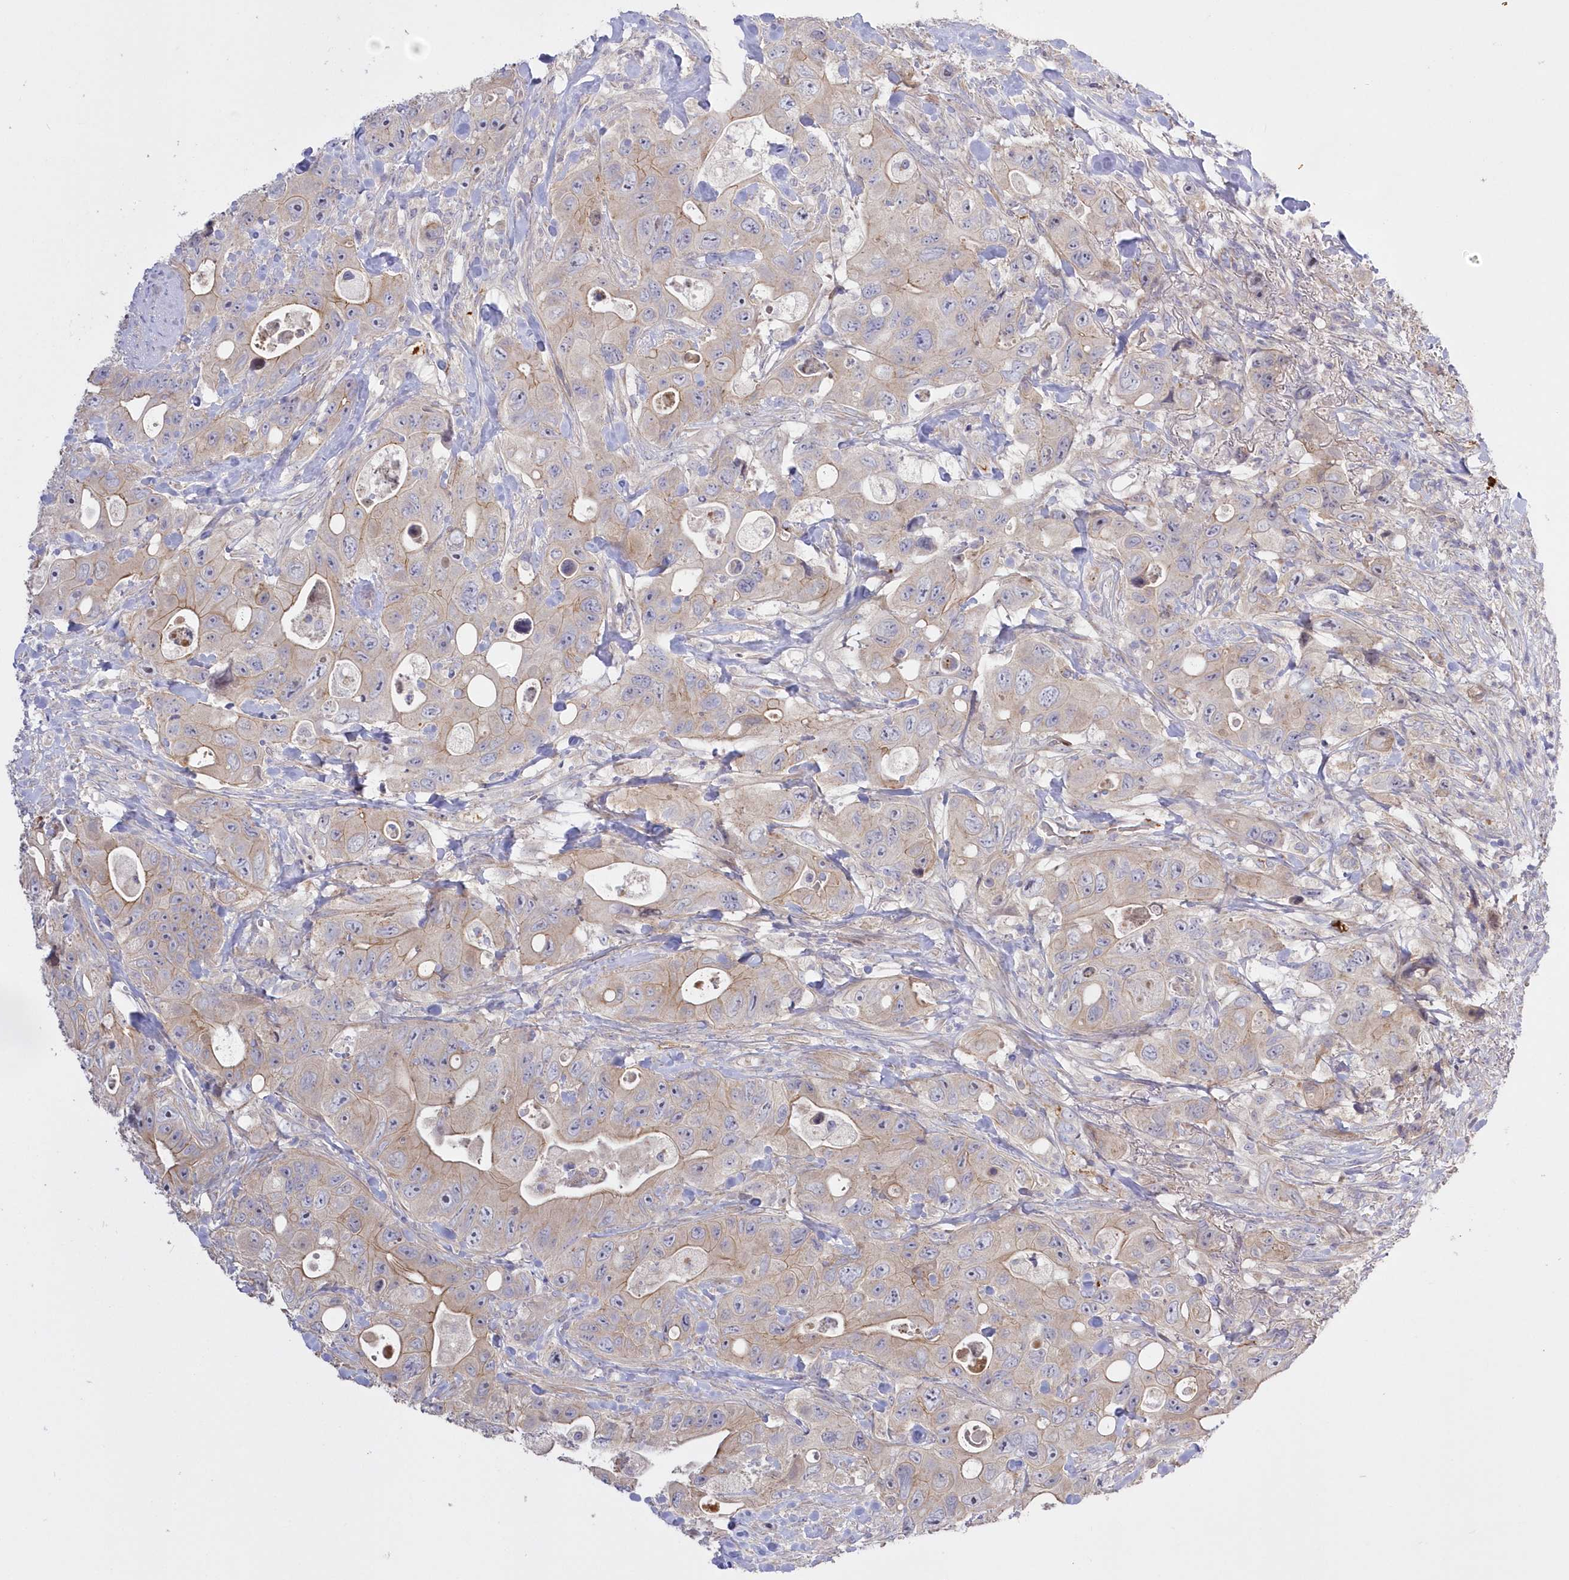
{"staining": {"intensity": "weak", "quantity": "25%-75%", "location": "cytoplasmic/membranous"}, "tissue": "colorectal cancer", "cell_type": "Tumor cells", "image_type": "cancer", "snomed": [{"axis": "morphology", "description": "Adenocarcinoma, NOS"}, {"axis": "topography", "description": "Colon"}], "caption": "This micrograph demonstrates IHC staining of adenocarcinoma (colorectal), with low weak cytoplasmic/membranous expression in about 25%-75% of tumor cells.", "gene": "WBP1L", "patient": {"sex": "female", "age": 46}}